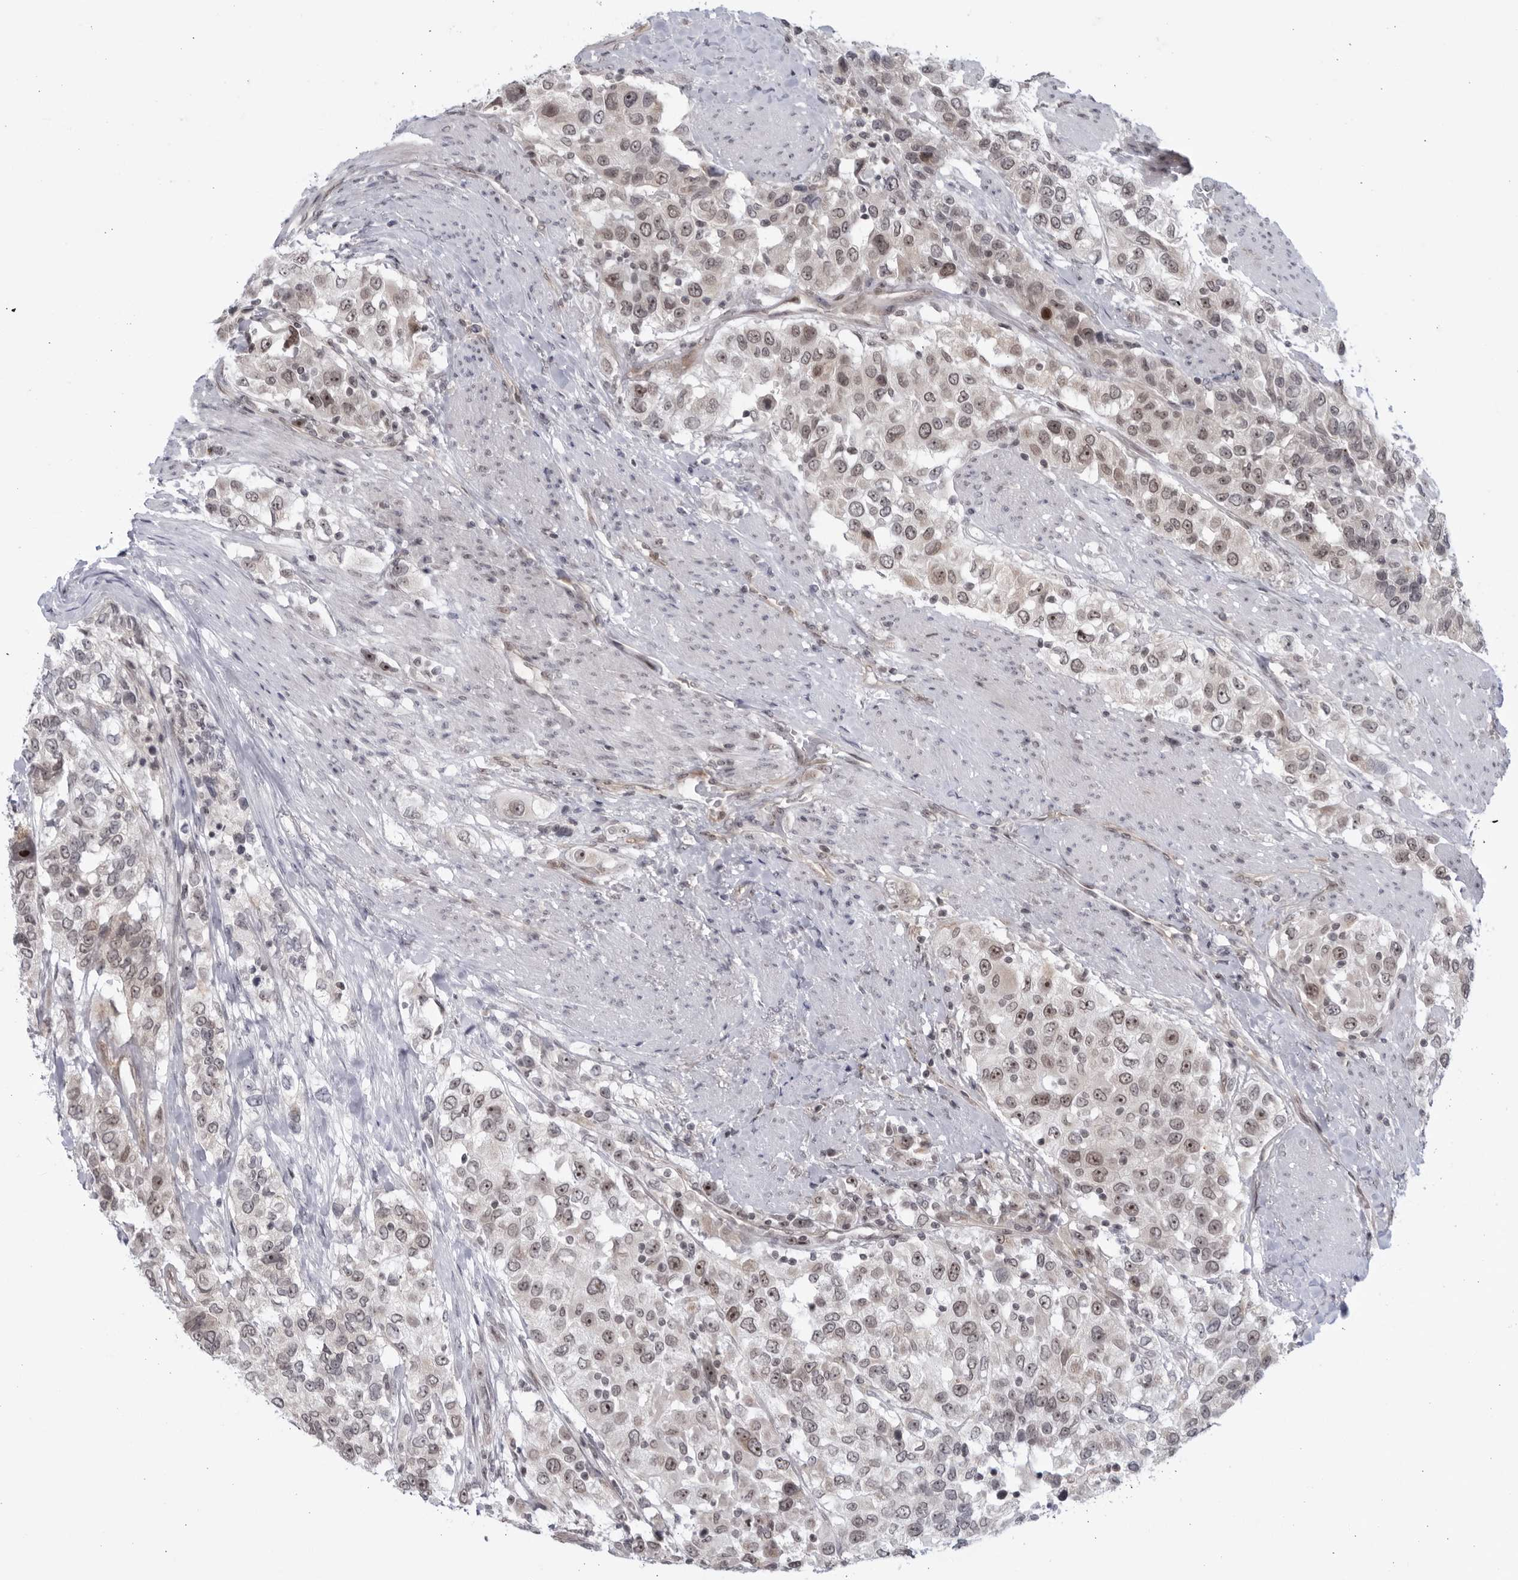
{"staining": {"intensity": "moderate", "quantity": "25%-75%", "location": "nuclear"}, "tissue": "urothelial cancer", "cell_type": "Tumor cells", "image_type": "cancer", "snomed": [{"axis": "morphology", "description": "Urothelial carcinoma, High grade"}, {"axis": "topography", "description": "Urinary bladder"}], "caption": "Immunohistochemistry micrograph of human high-grade urothelial carcinoma stained for a protein (brown), which displays medium levels of moderate nuclear staining in about 25%-75% of tumor cells.", "gene": "ITGB3BP", "patient": {"sex": "female", "age": 80}}